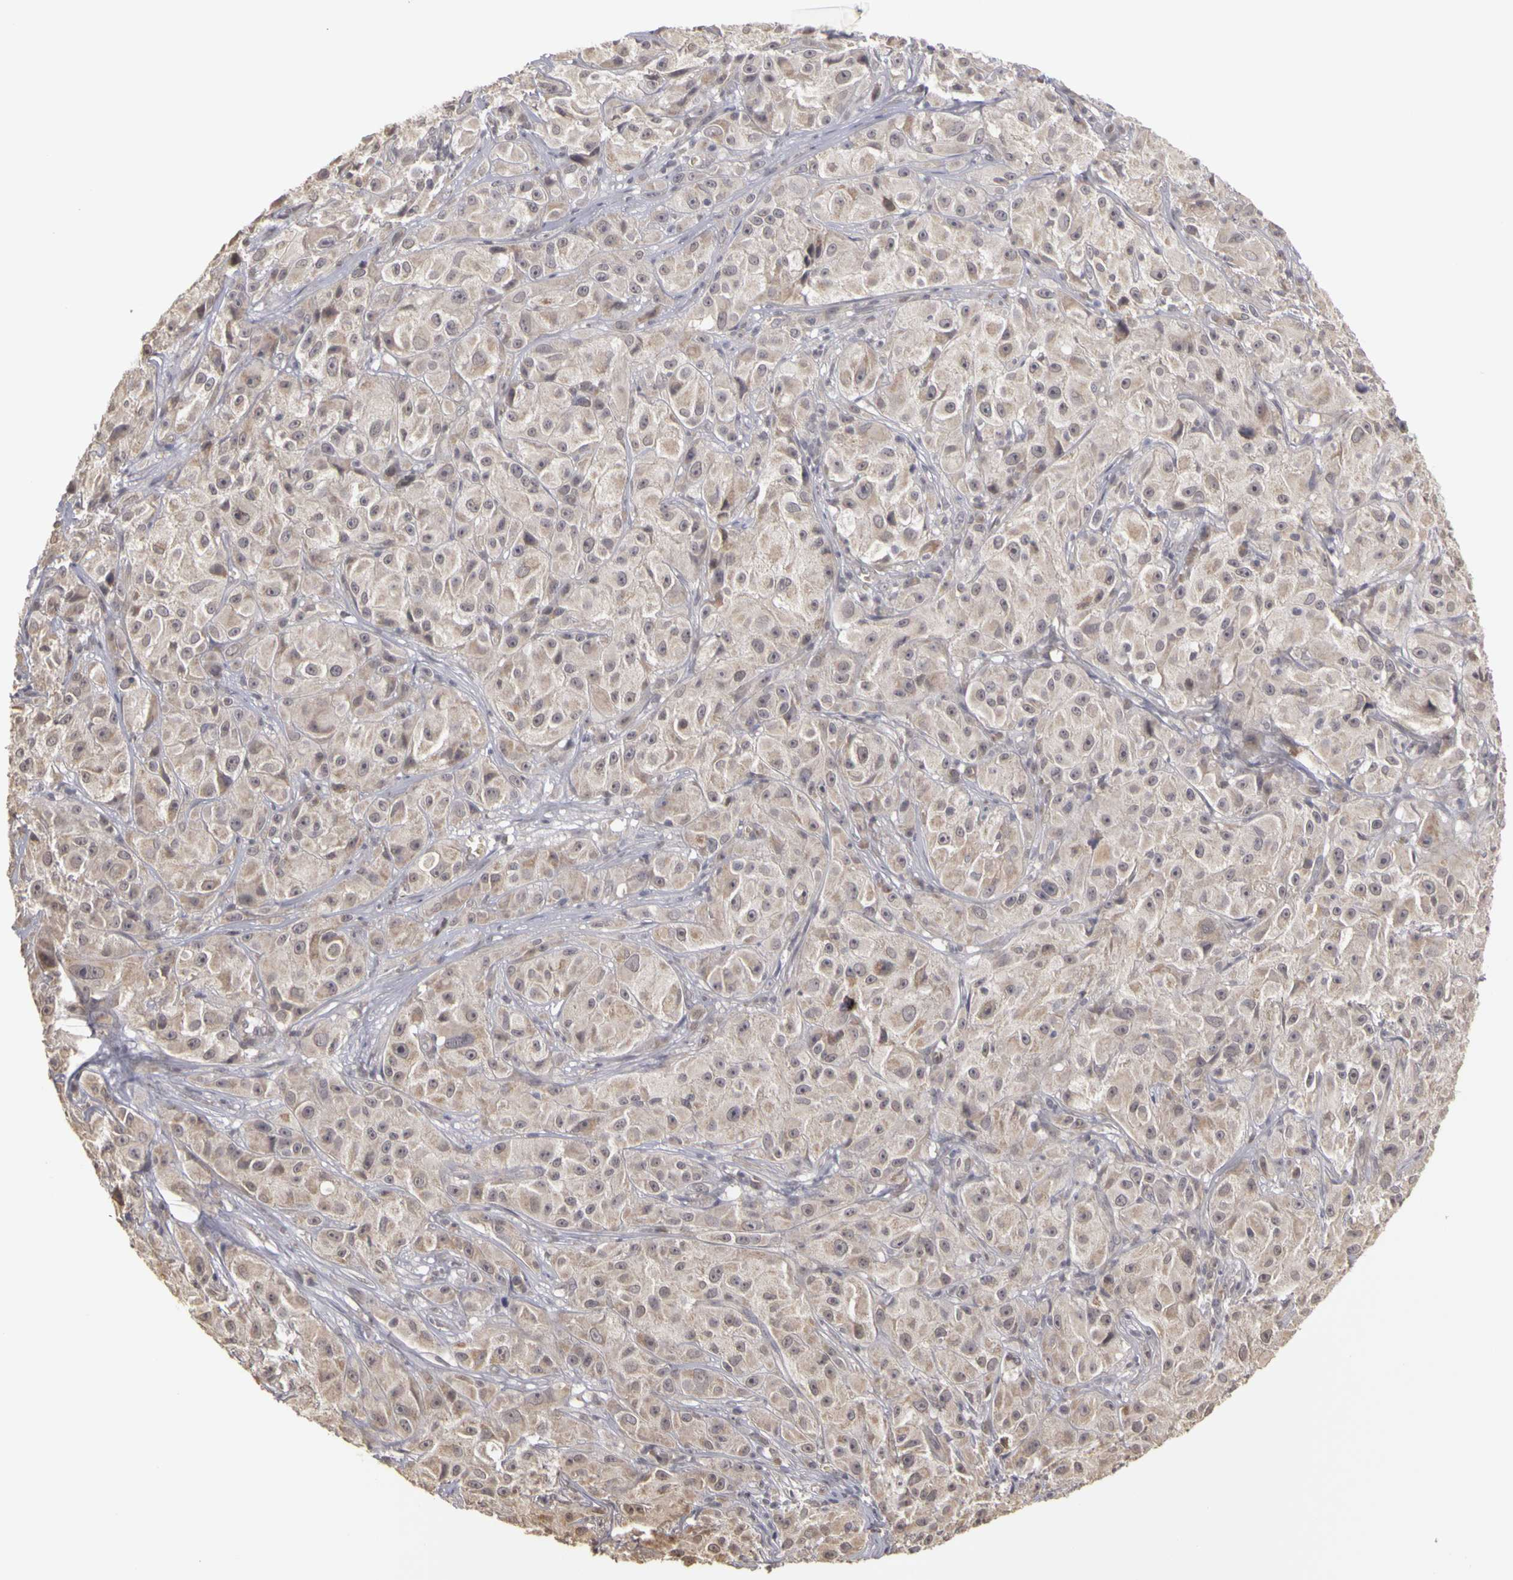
{"staining": {"intensity": "weak", "quantity": "25%-75%", "location": "cytoplasmic/membranous"}, "tissue": "melanoma", "cell_type": "Tumor cells", "image_type": "cancer", "snomed": [{"axis": "morphology", "description": "Malignant melanoma, NOS"}, {"axis": "topography", "description": "Skin"}], "caption": "Protein expression analysis of melanoma reveals weak cytoplasmic/membranous staining in about 25%-75% of tumor cells.", "gene": "FRMD7", "patient": {"sex": "male", "age": 56}}